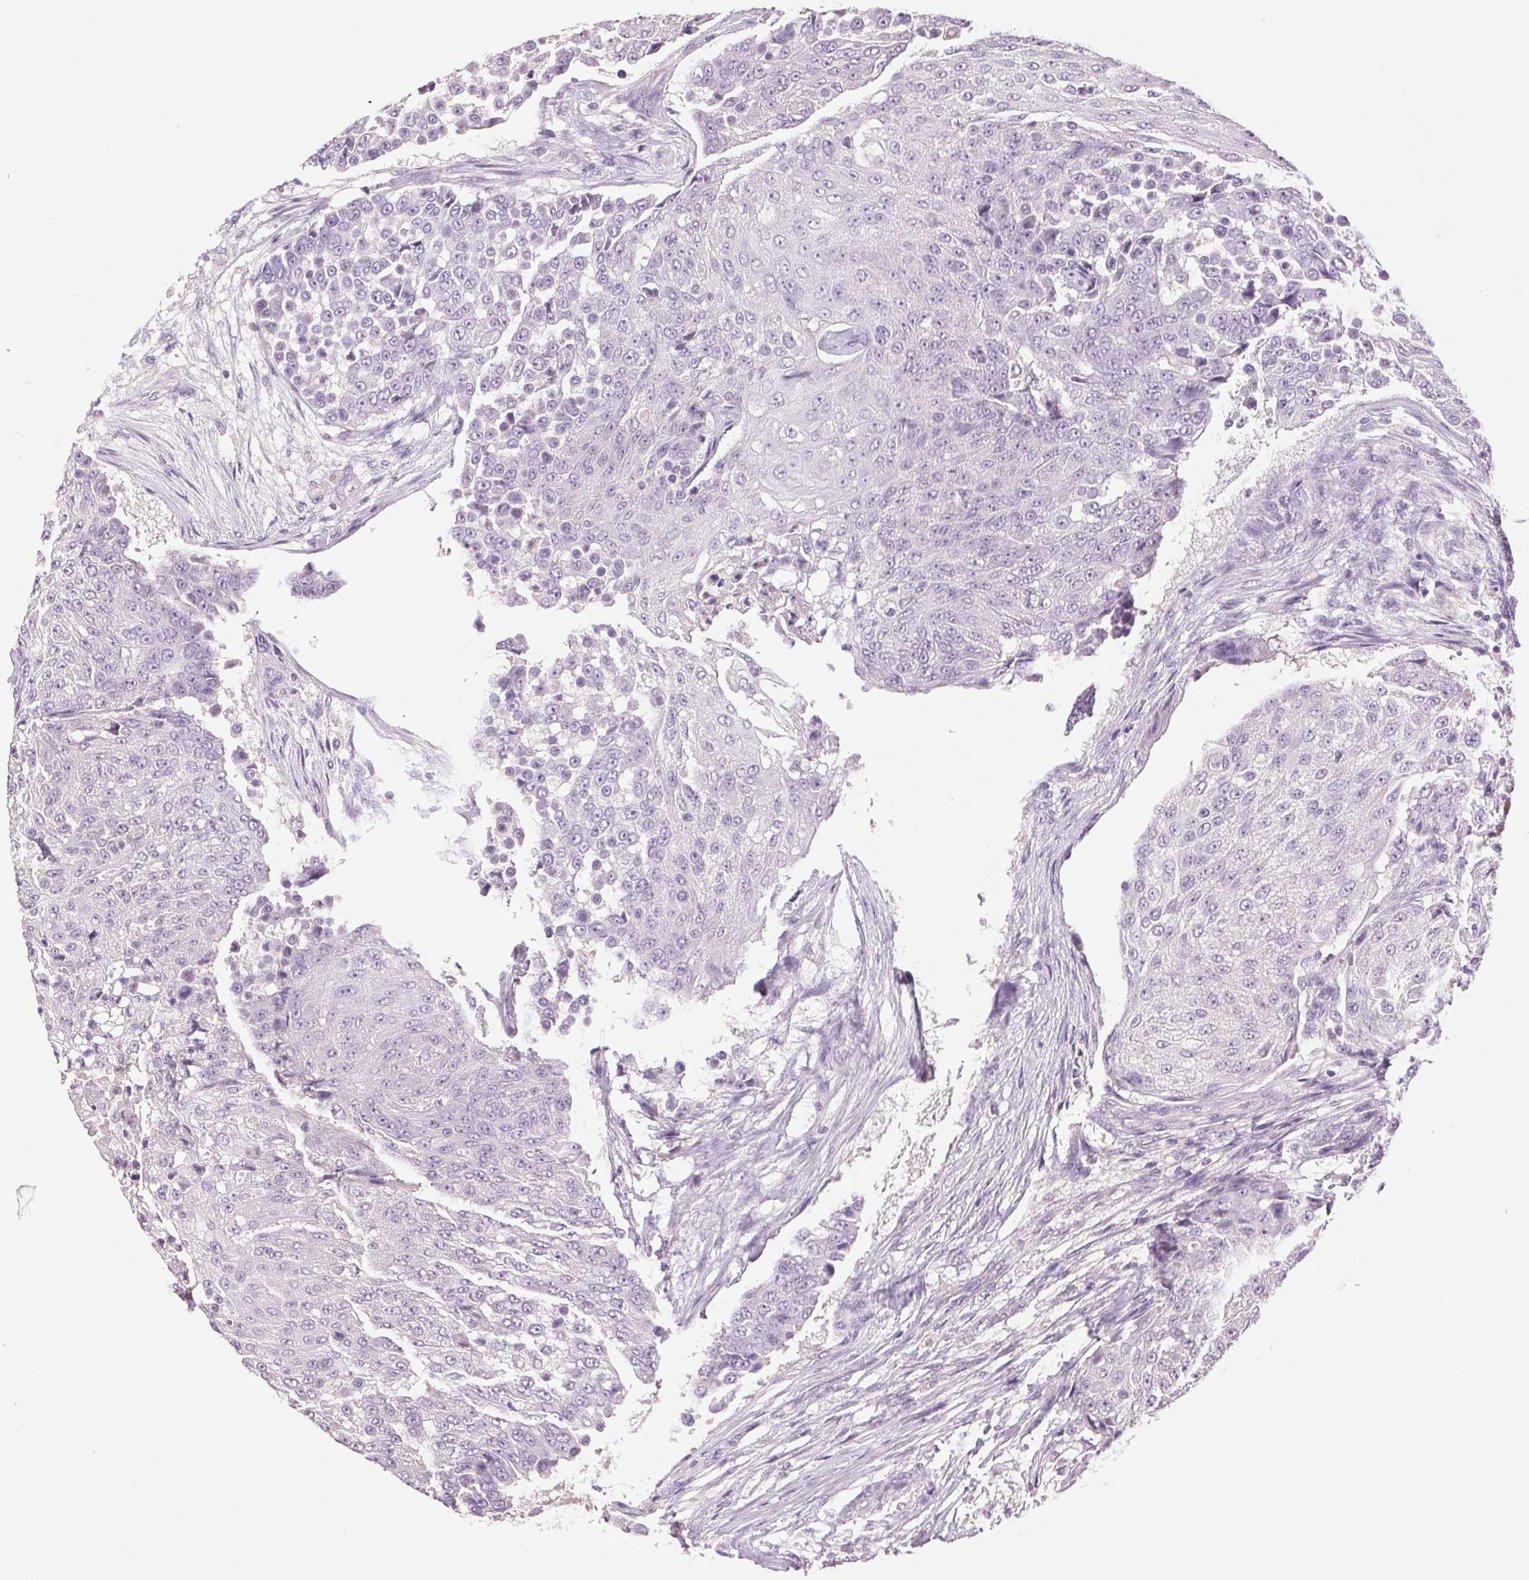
{"staining": {"intensity": "negative", "quantity": "none", "location": "none"}, "tissue": "urothelial cancer", "cell_type": "Tumor cells", "image_type": "cancer", "snomed": [{"axis": "morphology", "description": "Urothelial carcinoma, High grade"}, {"axis": "topography", "description": "Urinary bladder"}], "caption": "Human high-grade urothelial carcinoma stained for a protein using immunohistochemistry reveals no staining in tumor cells.", "gene": "FXYD4", "patient": {"sex": "female", "age": 63}}